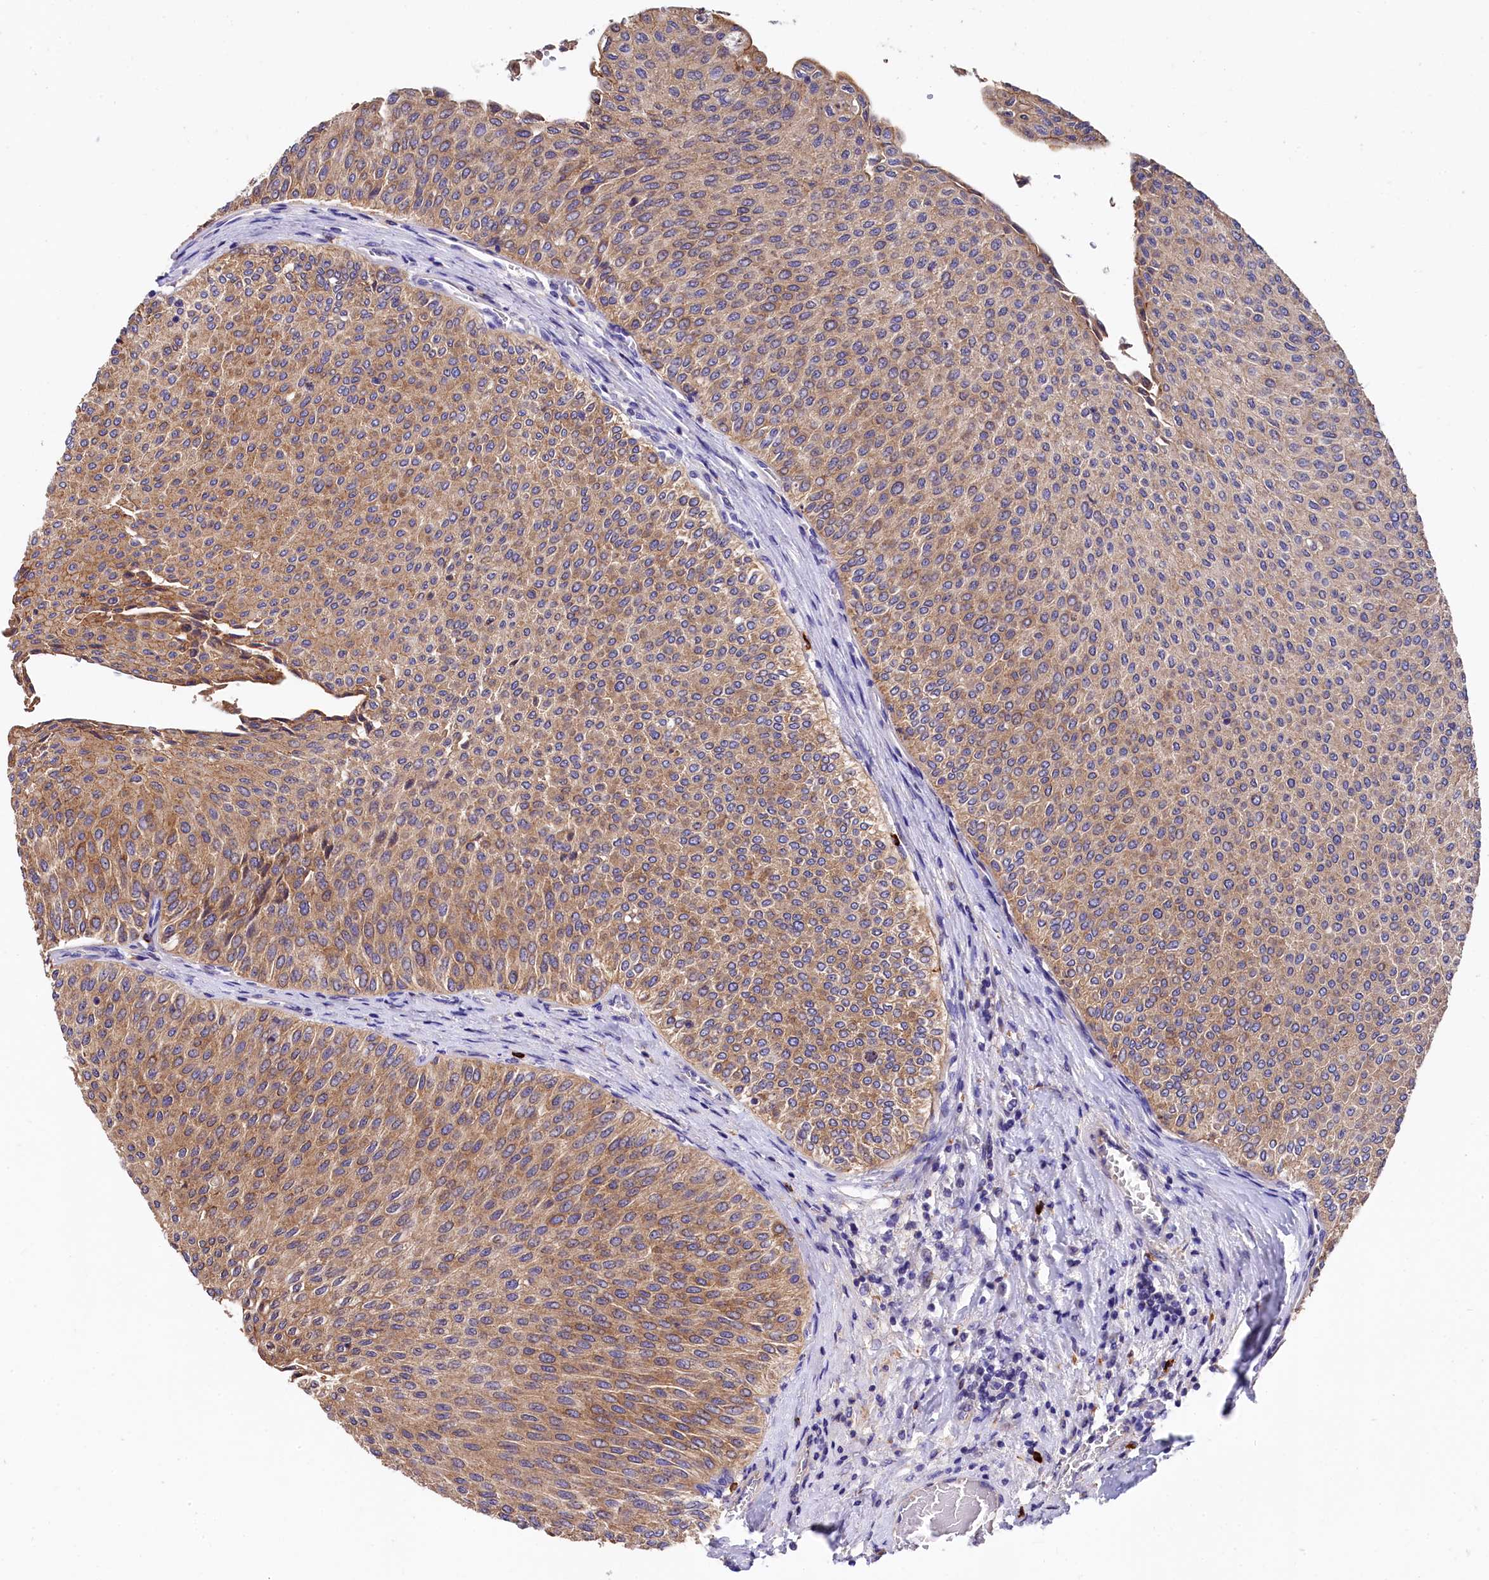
{"staining": {"intensity": "moderate", "quantity": ">75%", "location": "cytoplasmic/membranous"}, "tissue": "urothelial cancer", "cell_type": "Tumor cells", "image_type": "cancer", "snomed": [{"axis": "morphology", "description": "Urothelial carcinoma, Low grade"}, {"axis": "topography", "description": "Urinary bladder"}], "caption": "Urothelial carcinoma (low-grade) tissue exhibits moderate cytoplasmic/membranous expression in about >75% of tumor cells, visualized by immunohistochemistry.", "gene": "EPS8L2", "patient": {"sex": "male", "age": 78}}